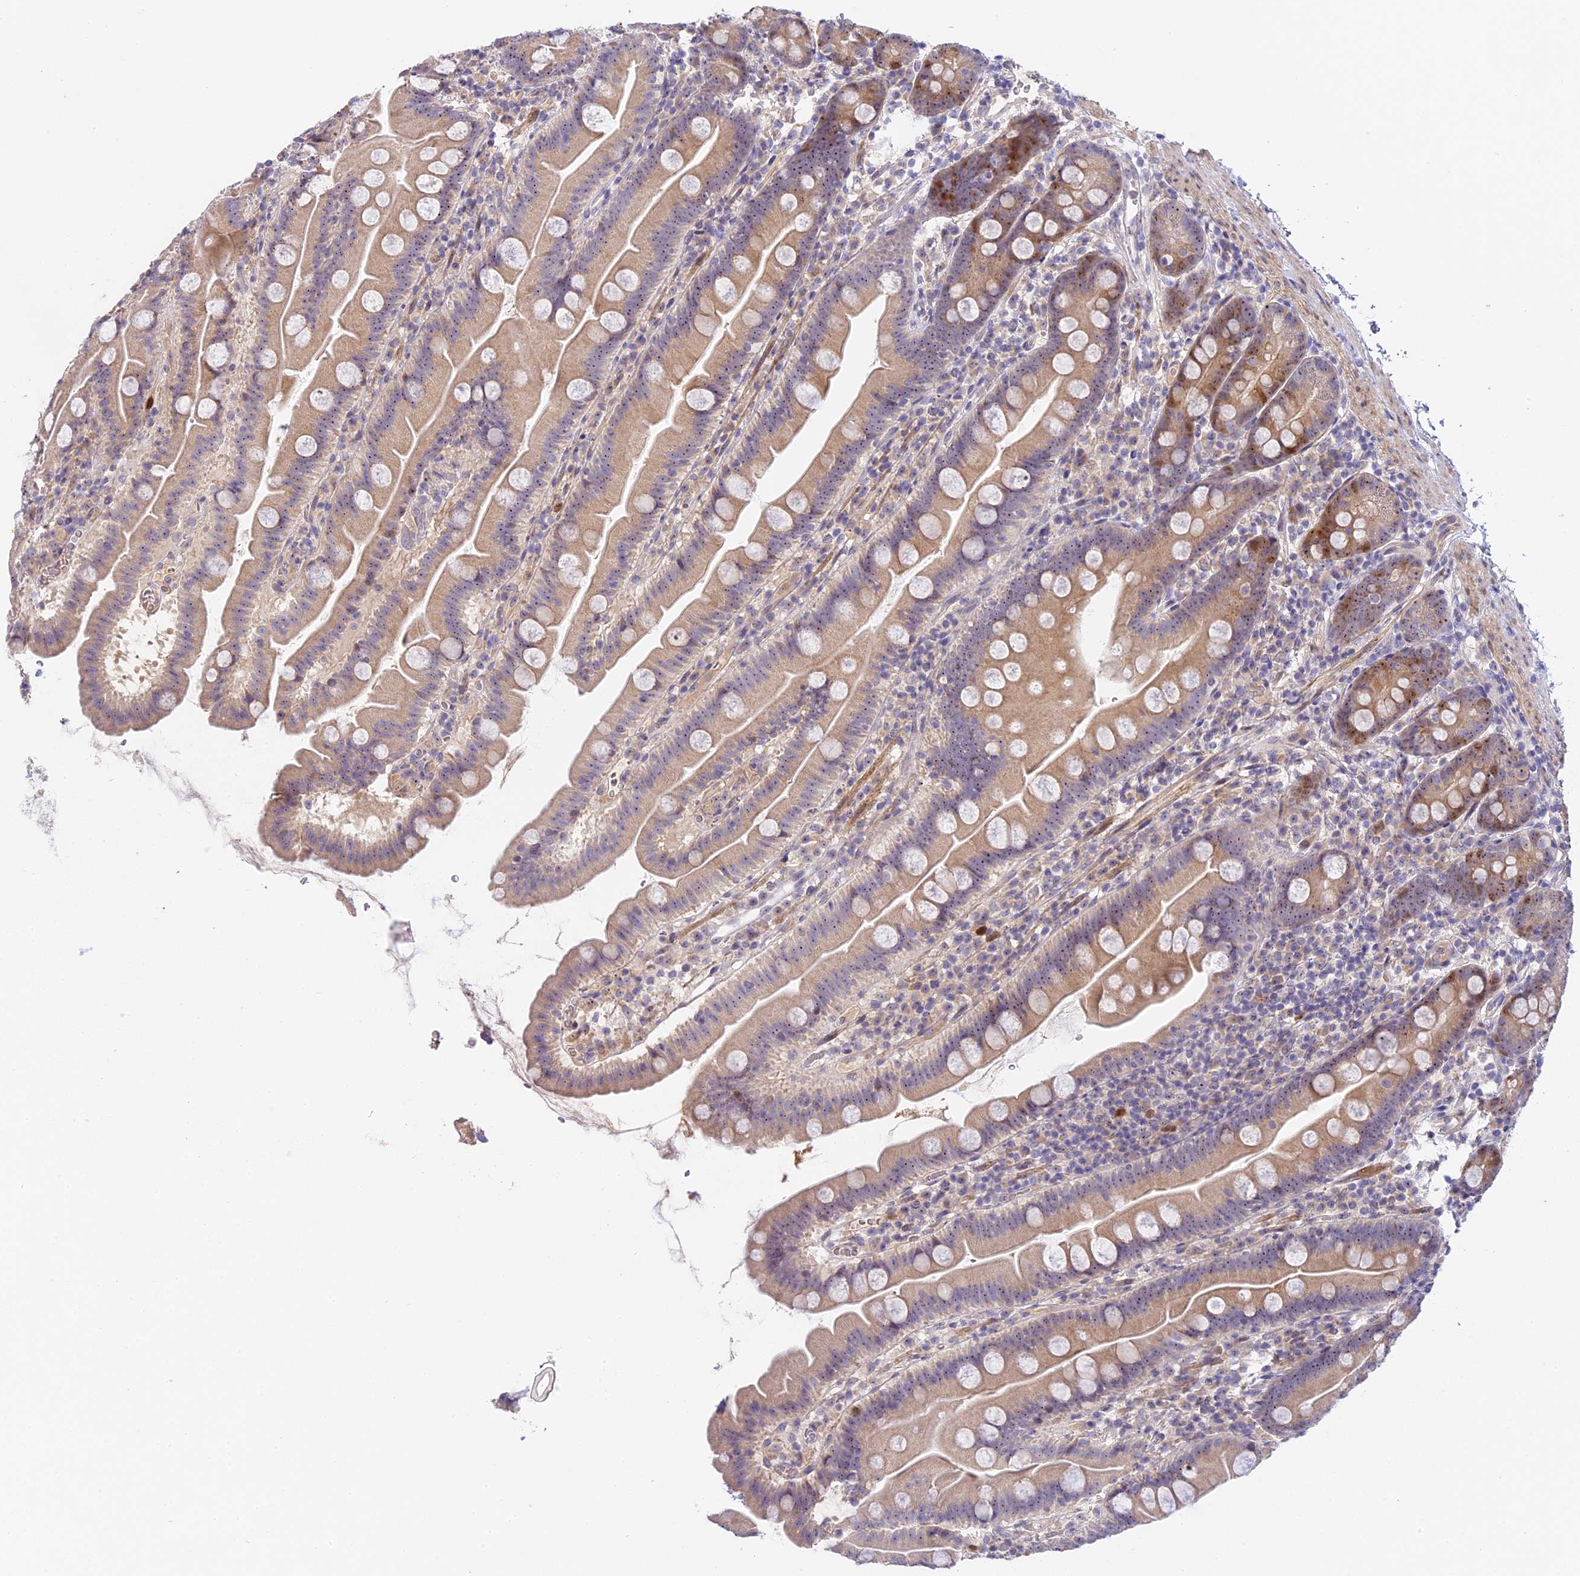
{"staining": {"intensity": "moderate", "quantity": "25%-75%", "location": "cytoplasmic/membranous,nuclear"}, "tissue": "small intestine", "cell_type": "Glandular cells", "image_type": "normal", "snomed": [{"axis": "morphology", "description": "Normal tissue, NOS"}, {"axis": "topography", "description": "Small intestine"}], "caption": "Immunohistochemistry (IHC) histopathology image of normal small intestine stained for a protein (brown), which exhibits medium levels of moderate cytoplasmic/membranous,nuclear expression in about 25%-75% of glandular cells.", "gene": "RAD51", "patient": {"sex": "female", "age": 68}}